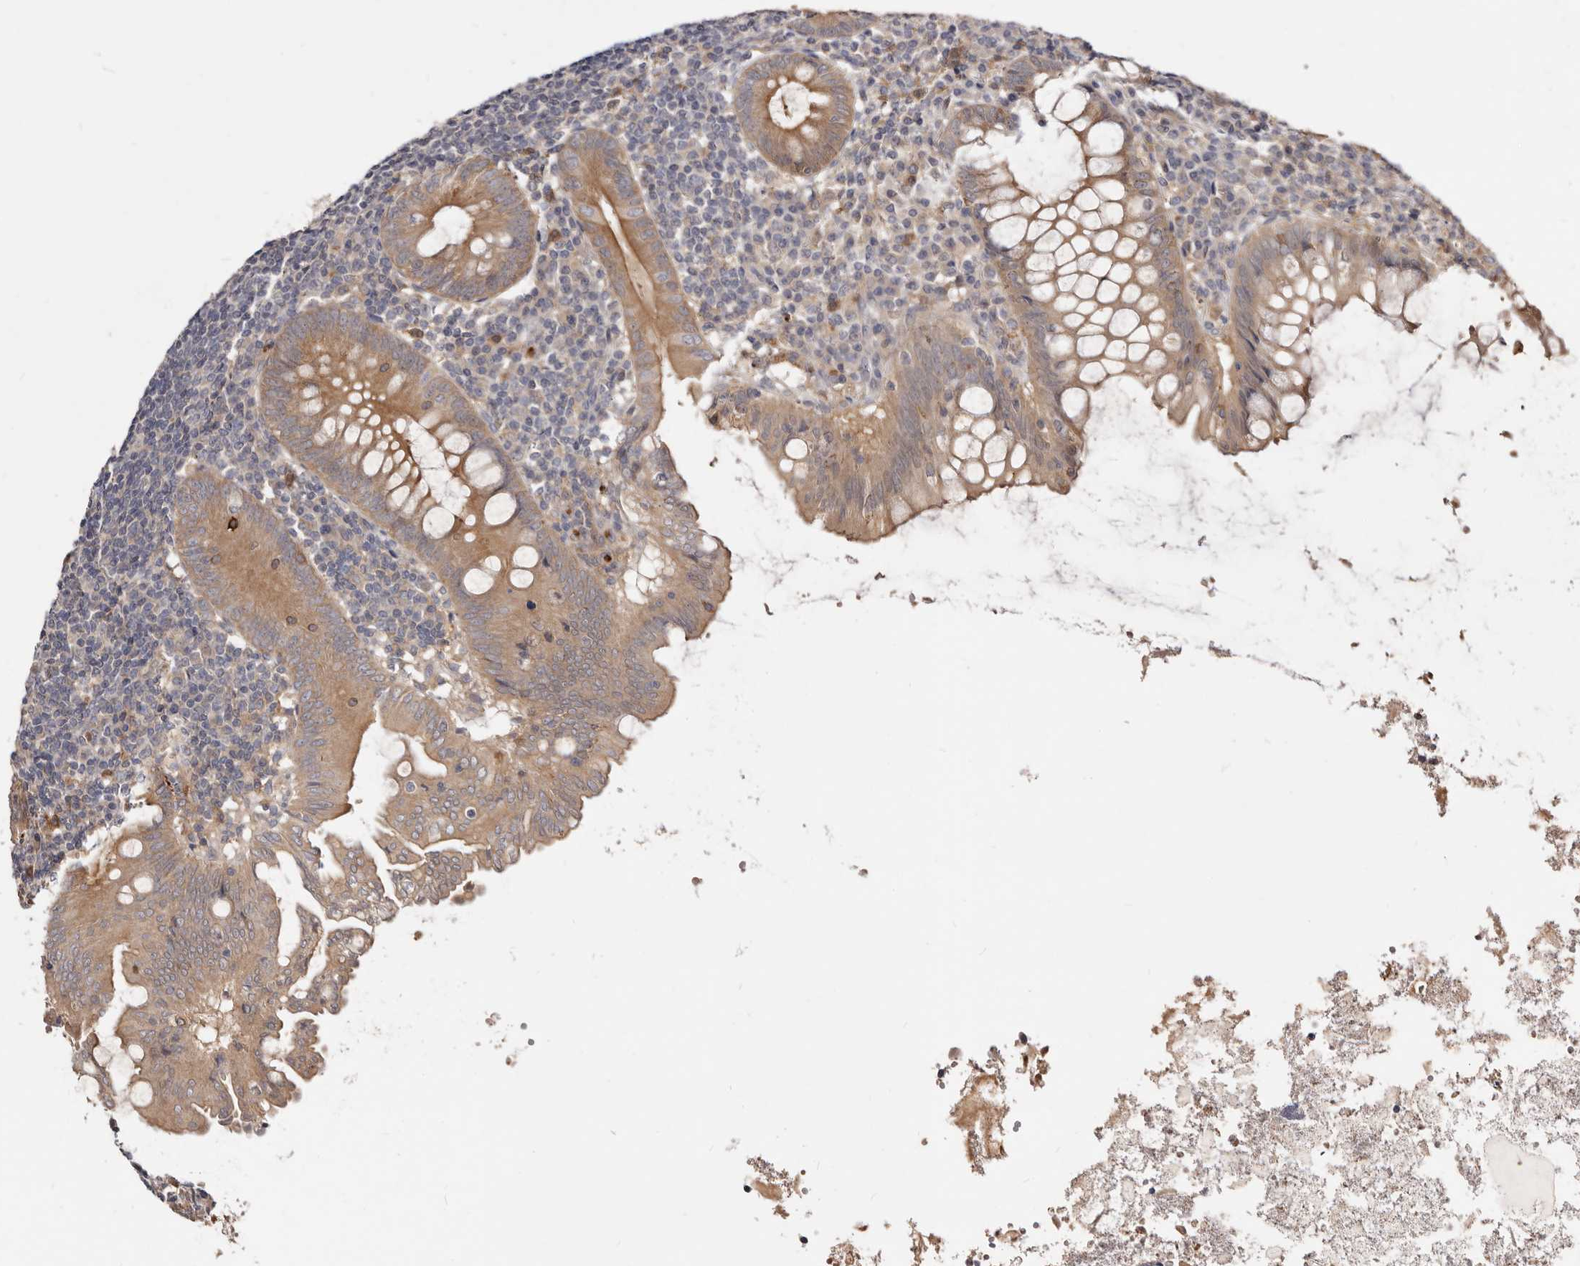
{"staining": {"intensity": "moderate", "quantity": ">75%", "location": "cytoplasmic/membranous"}, "tissue": "appendix", "cell_type": "Glandular cells", "image_type": "normal", "snomed": [{"axis": "morphology", "description": "Normal tissue, NOS"}, {"axis": "topography", "description": "Appendix"}], "caption": "IHC (DAB (3,3'-diaminobenzidine)) staining of benign human appendix reveals moderate cytoplasmic/membranous protein staining in about >75% of glandular cells.", "gene": "TC2N", "patient": {"sex": "female", "age": 54}}